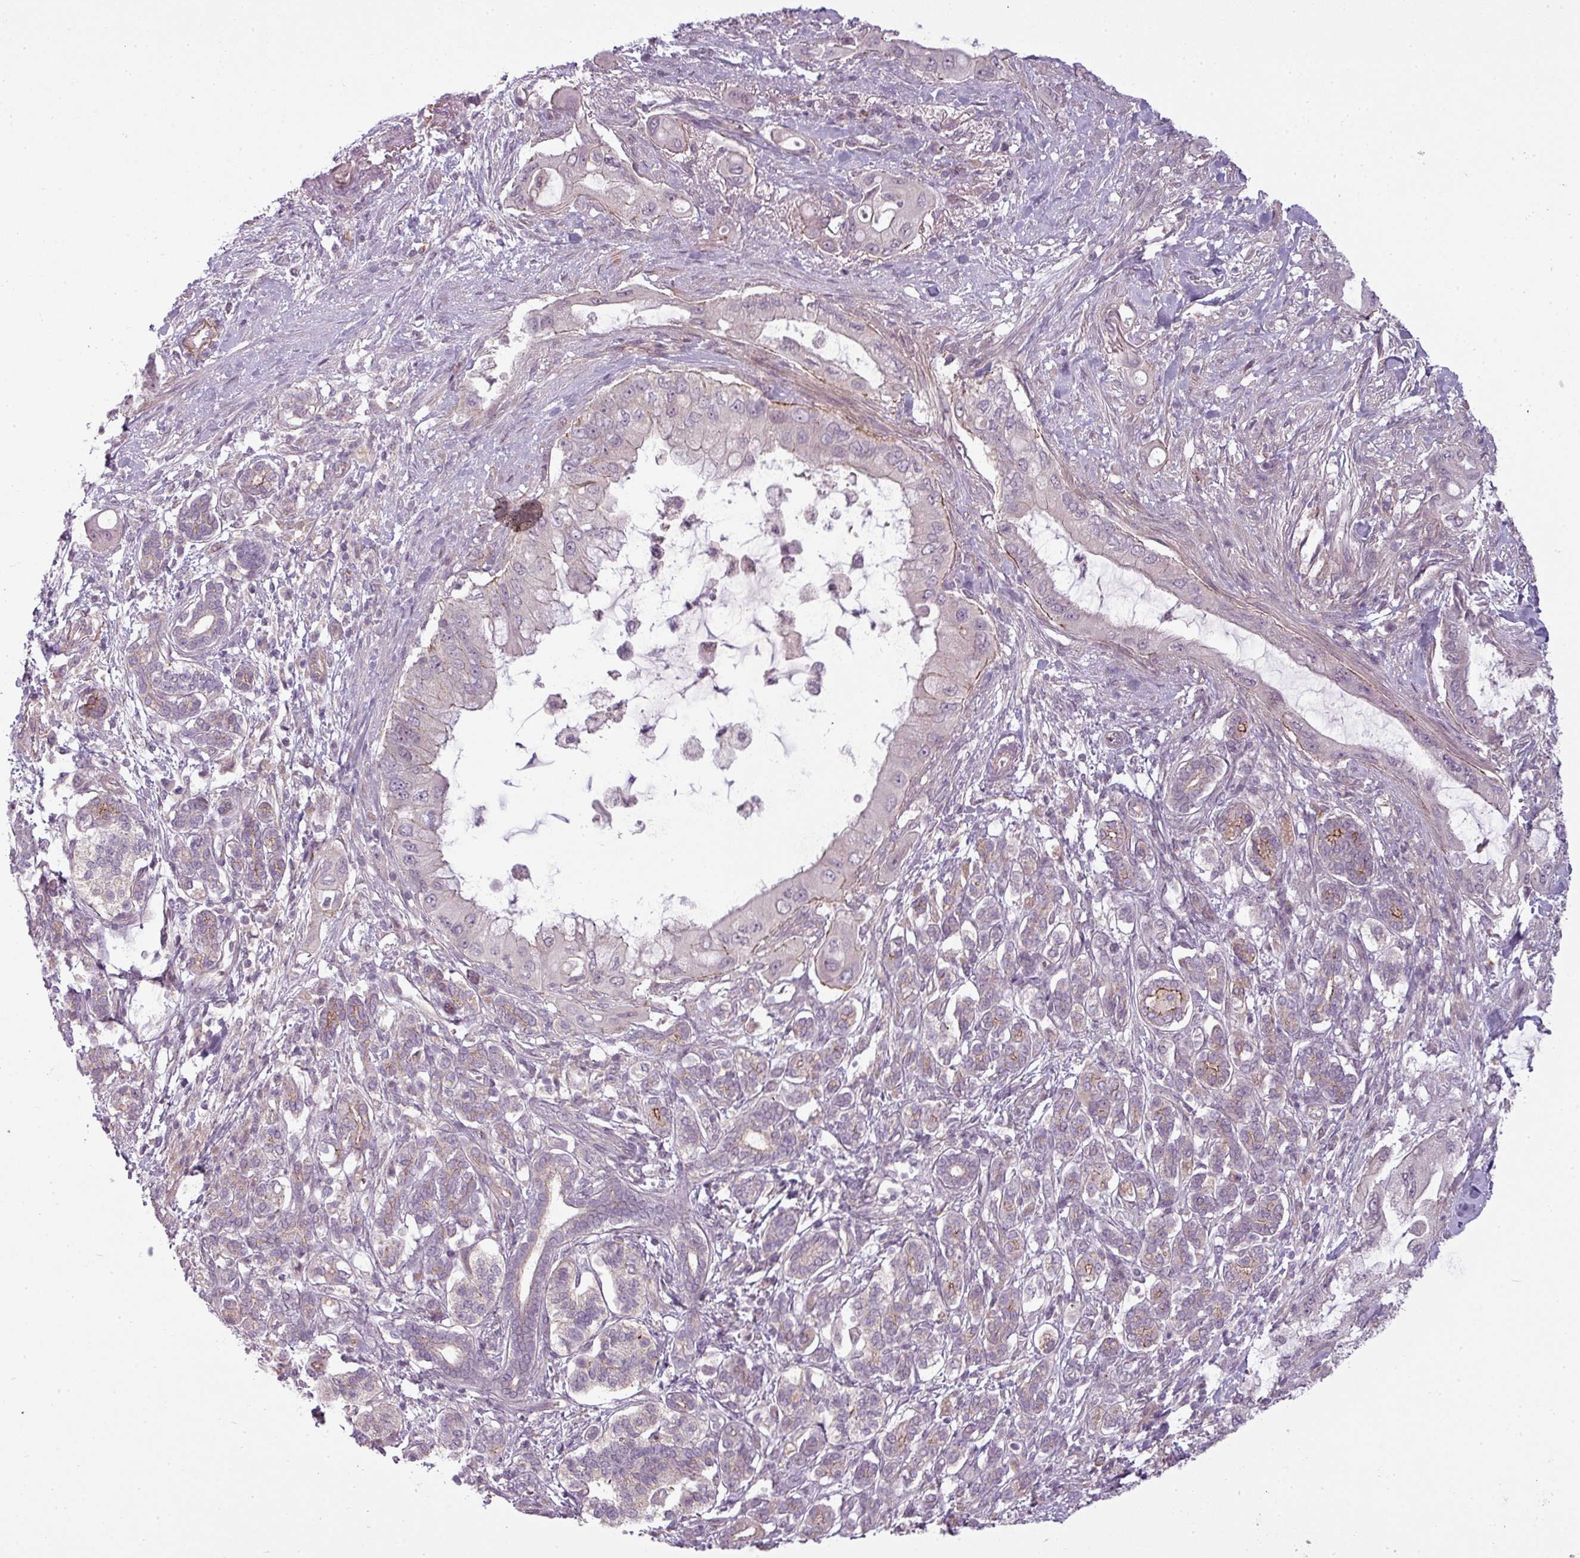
{"staining": {"intensity": "weak", "quantity": "<25%", "location": "cytoplasmic/membranous"}, "tissue": "pancreatic cancer", "cell_type": "Tumor cells", "image_type": "cancer", "snomed": [{"axis": "morphology", "description": "Adenocarcinoma, NOS"}, {"axis": "topography", "description": "Pancreas"}], "caption": "This is a micrograph of IHC staining of pancreatic cancer (adenocarcinoma), which shows no staining in tumor cells.", "gene": "SLC16A9", "patient": {"sex": "male", "age": 57}}